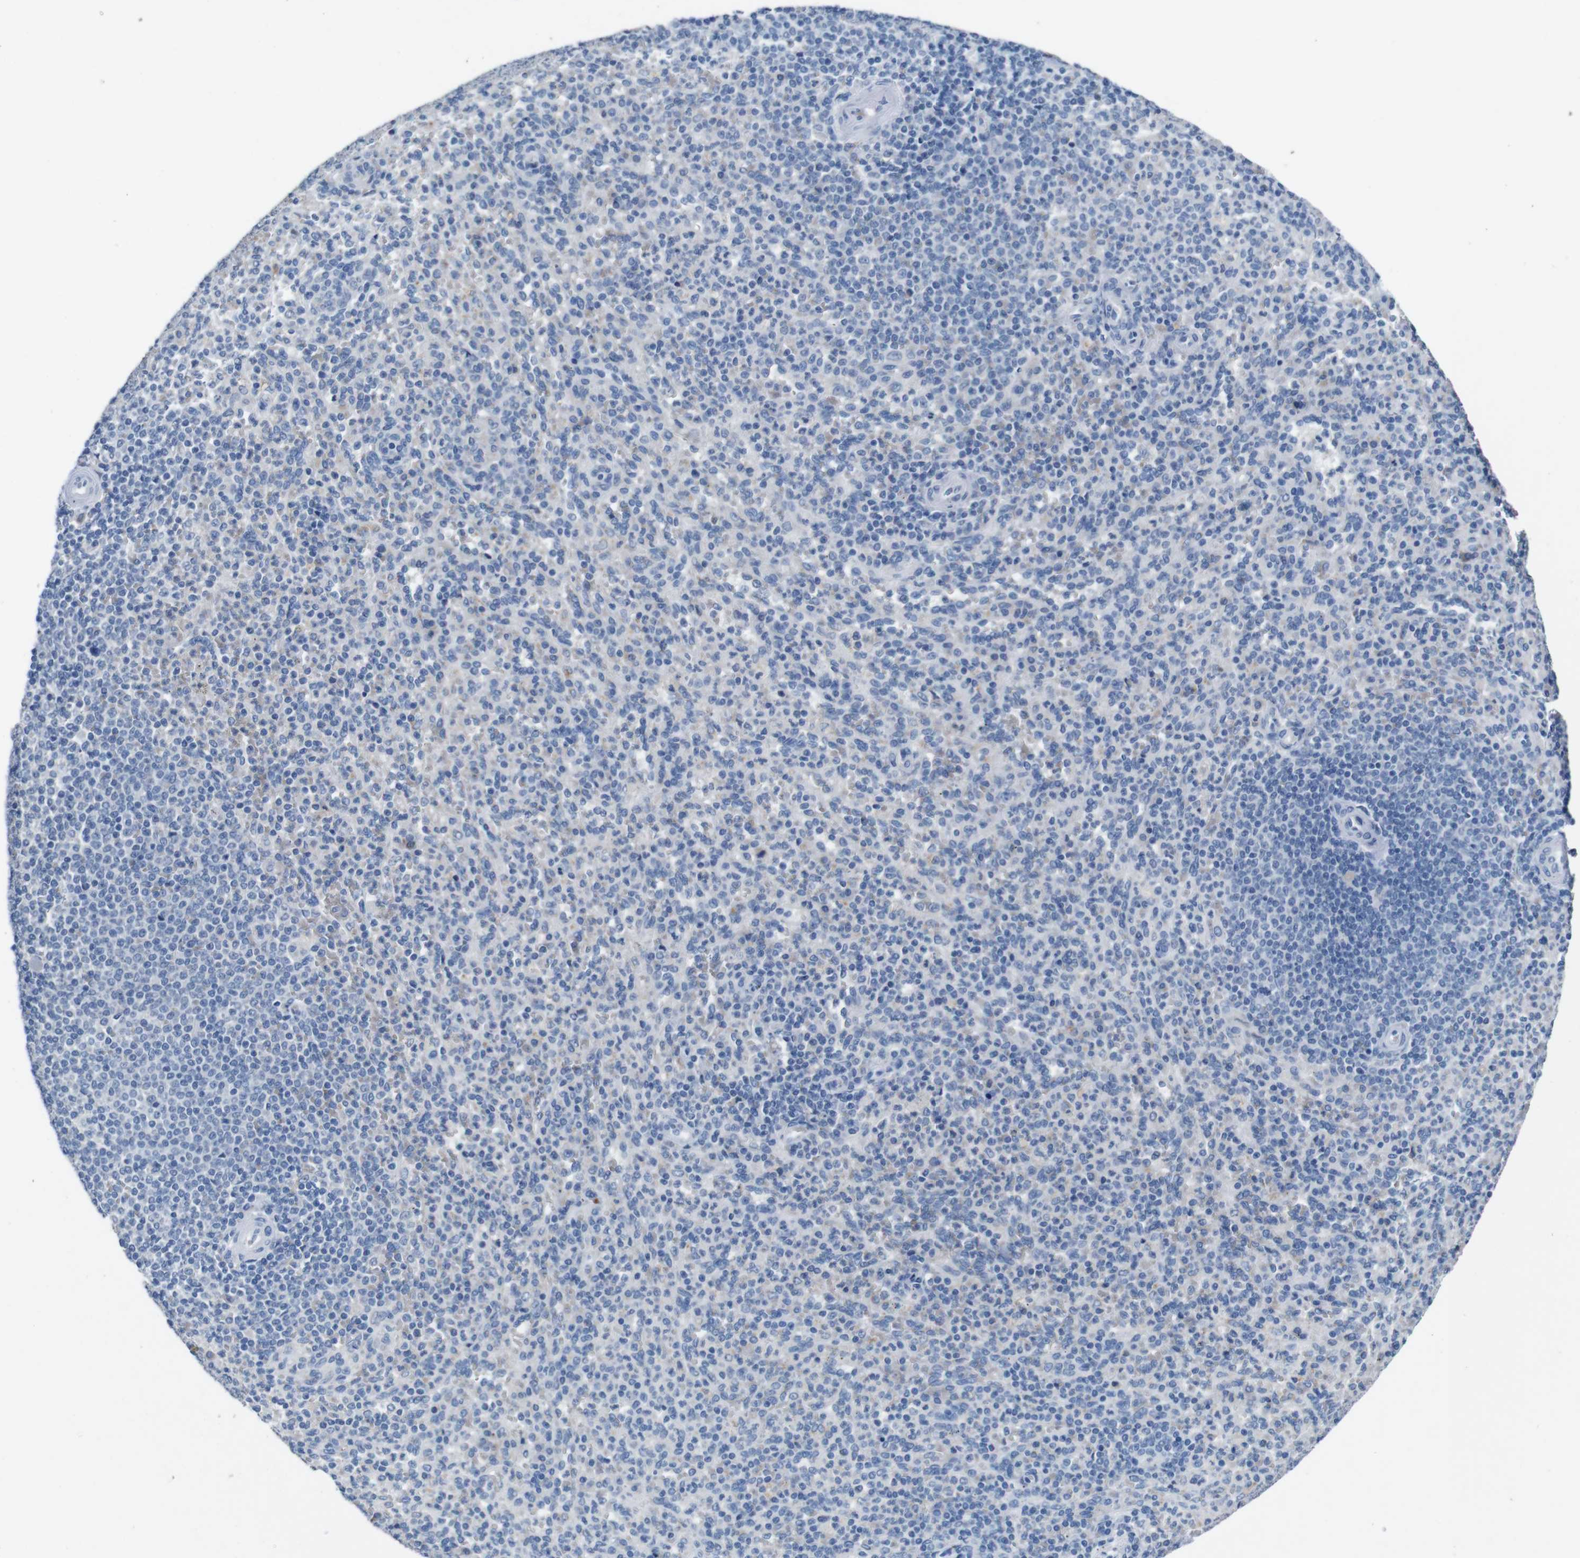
{"staining": {"intensity": "negative", "quantity": "none", "location": "none"}, "tissue": "spleen", "cell_type": "Cells in red pulp", "image_type": "normal", "snomed": [{"axis": "morphology", "description": "Normal tissue, NOS"}, {"axis": "topography", "description": "Spleen"}], "caption": "High power microscopy micrograph of an IHC photomicrograph of unremarkable spleen, revealing no significant staining in cells in red pulp.", "gene": "SLC2A8", "patient": {"sex": "male", "age": 36}}